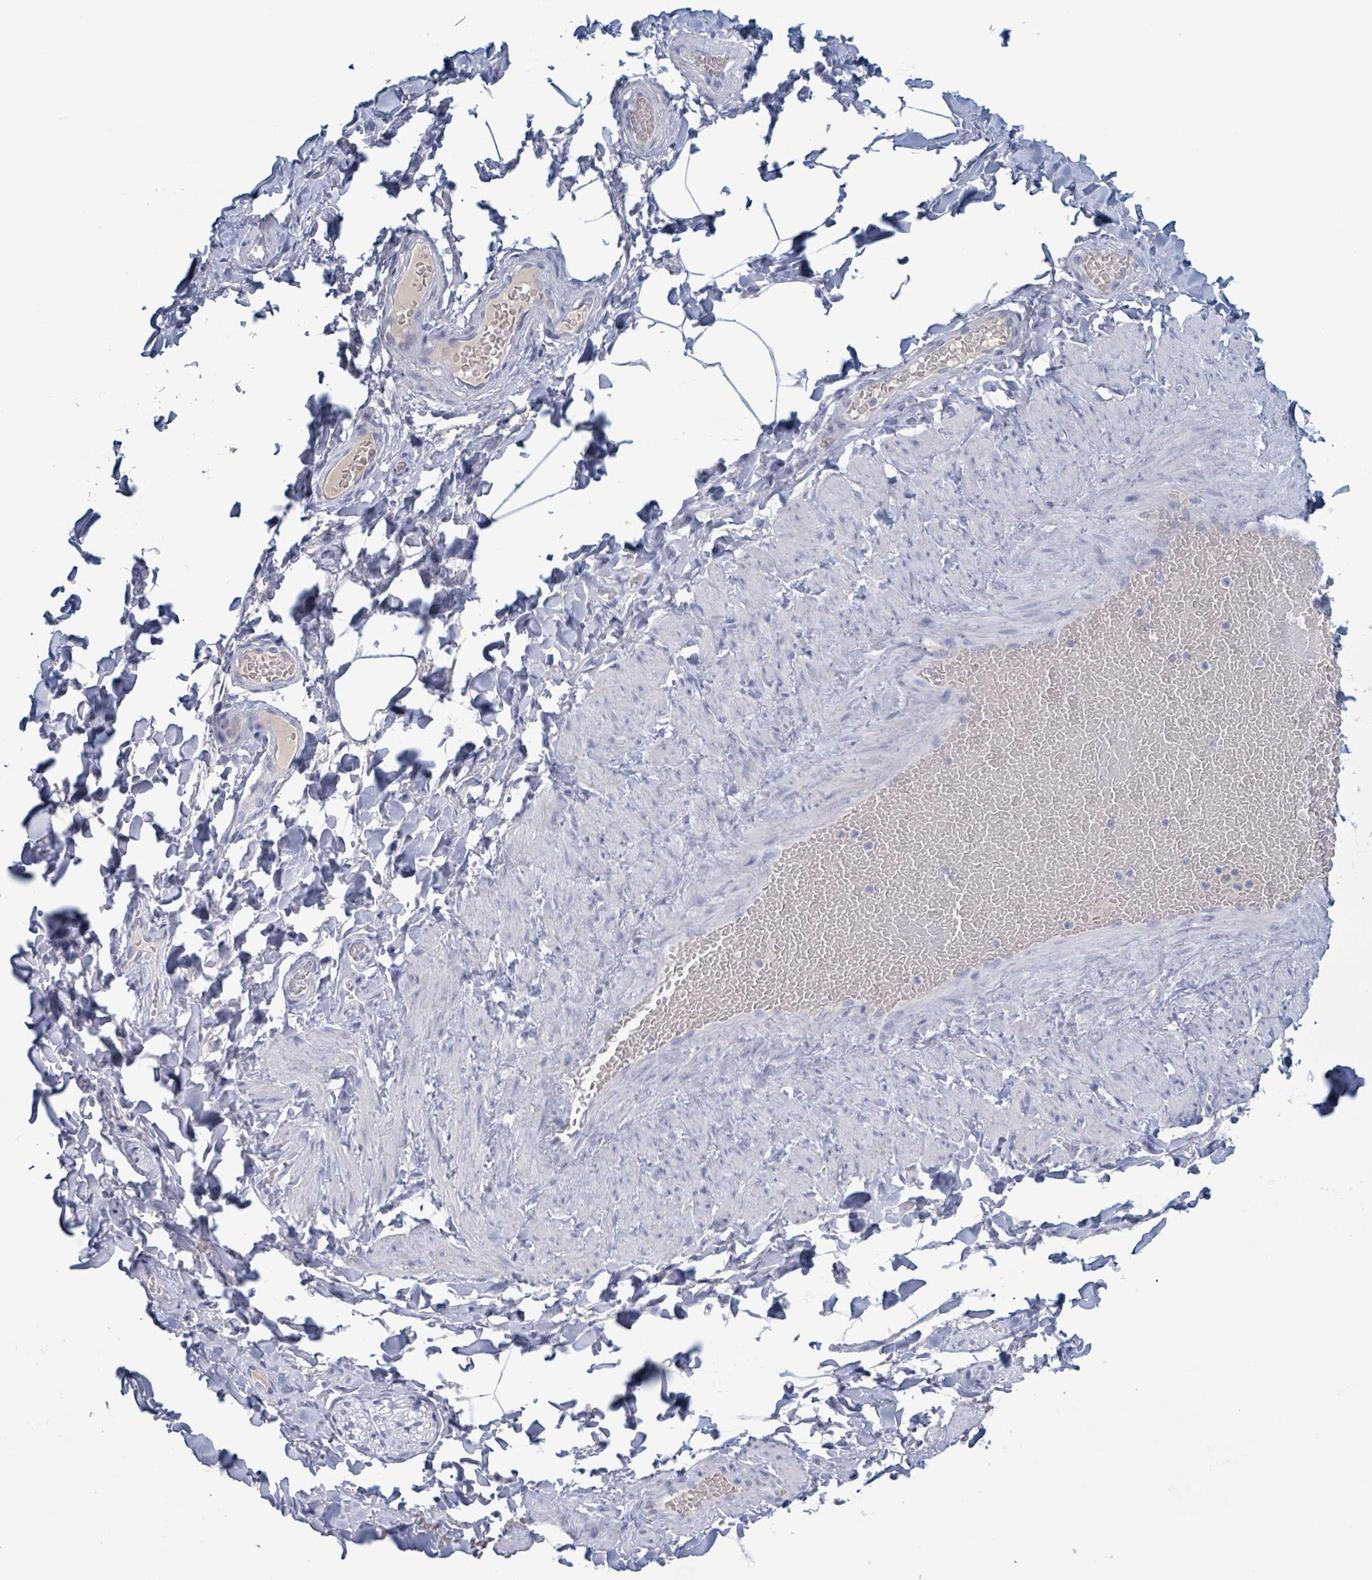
{"staining": {"intensity": "negative", "quantity": "none", "location": "none"}, "tissue": "adipose tissue", "cell_type": "Adipocytes", "image_type": "normal", "snomed": [{"axis": "morphology", "description": "Normal tissue, NOS"}, {"axis": "topography", "description": "Soft tissue"}, {"axis": "topography", "description": "Vascular tissue"}], "caption": "A high-resolution histopathology image shows immunohistochemistry (IHC) staining of normal adipose tissue, which reveals no significant positivity in adipocytes.", "gene": "KLK4", "patient": {"sex": "male", "age": 54}}